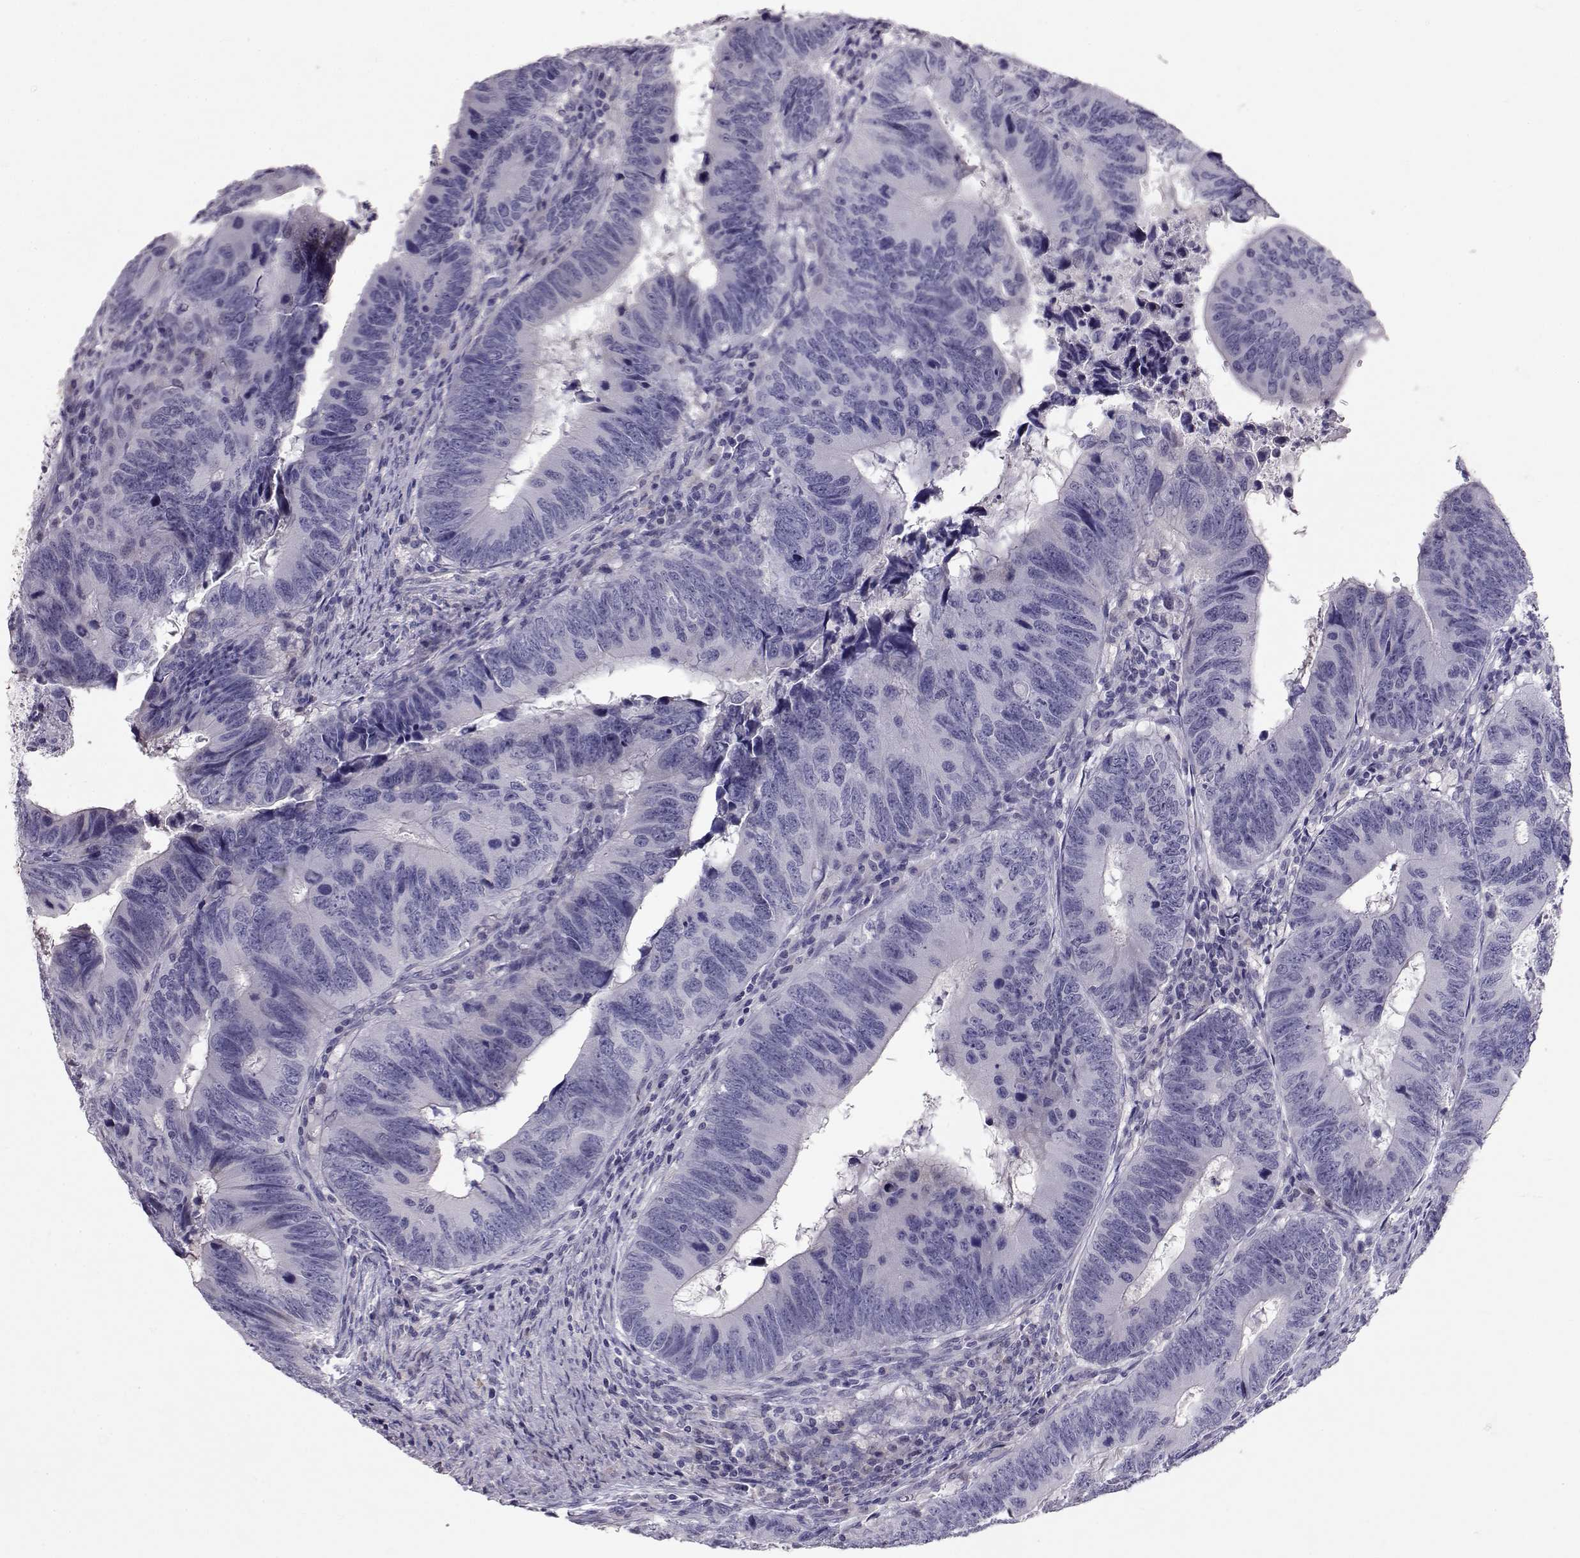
{"staining": {"intensity": "negative", "quantity": "none", "location": "none"}, "tissue": "colorectal cancer", "cell_type": "Tumor cells", "image_type": "cancer", "snomed": [{"axis": "morphology", "description": "Adenocarcinoma, NOS"}, {"axis": "topography", "description": "Colon"}], "caption": "There is no significant staining in tumor cells of colorectal adenocarcinoma.", "gene": "RD3", "patient": {"sex": "female", "age": 82}}